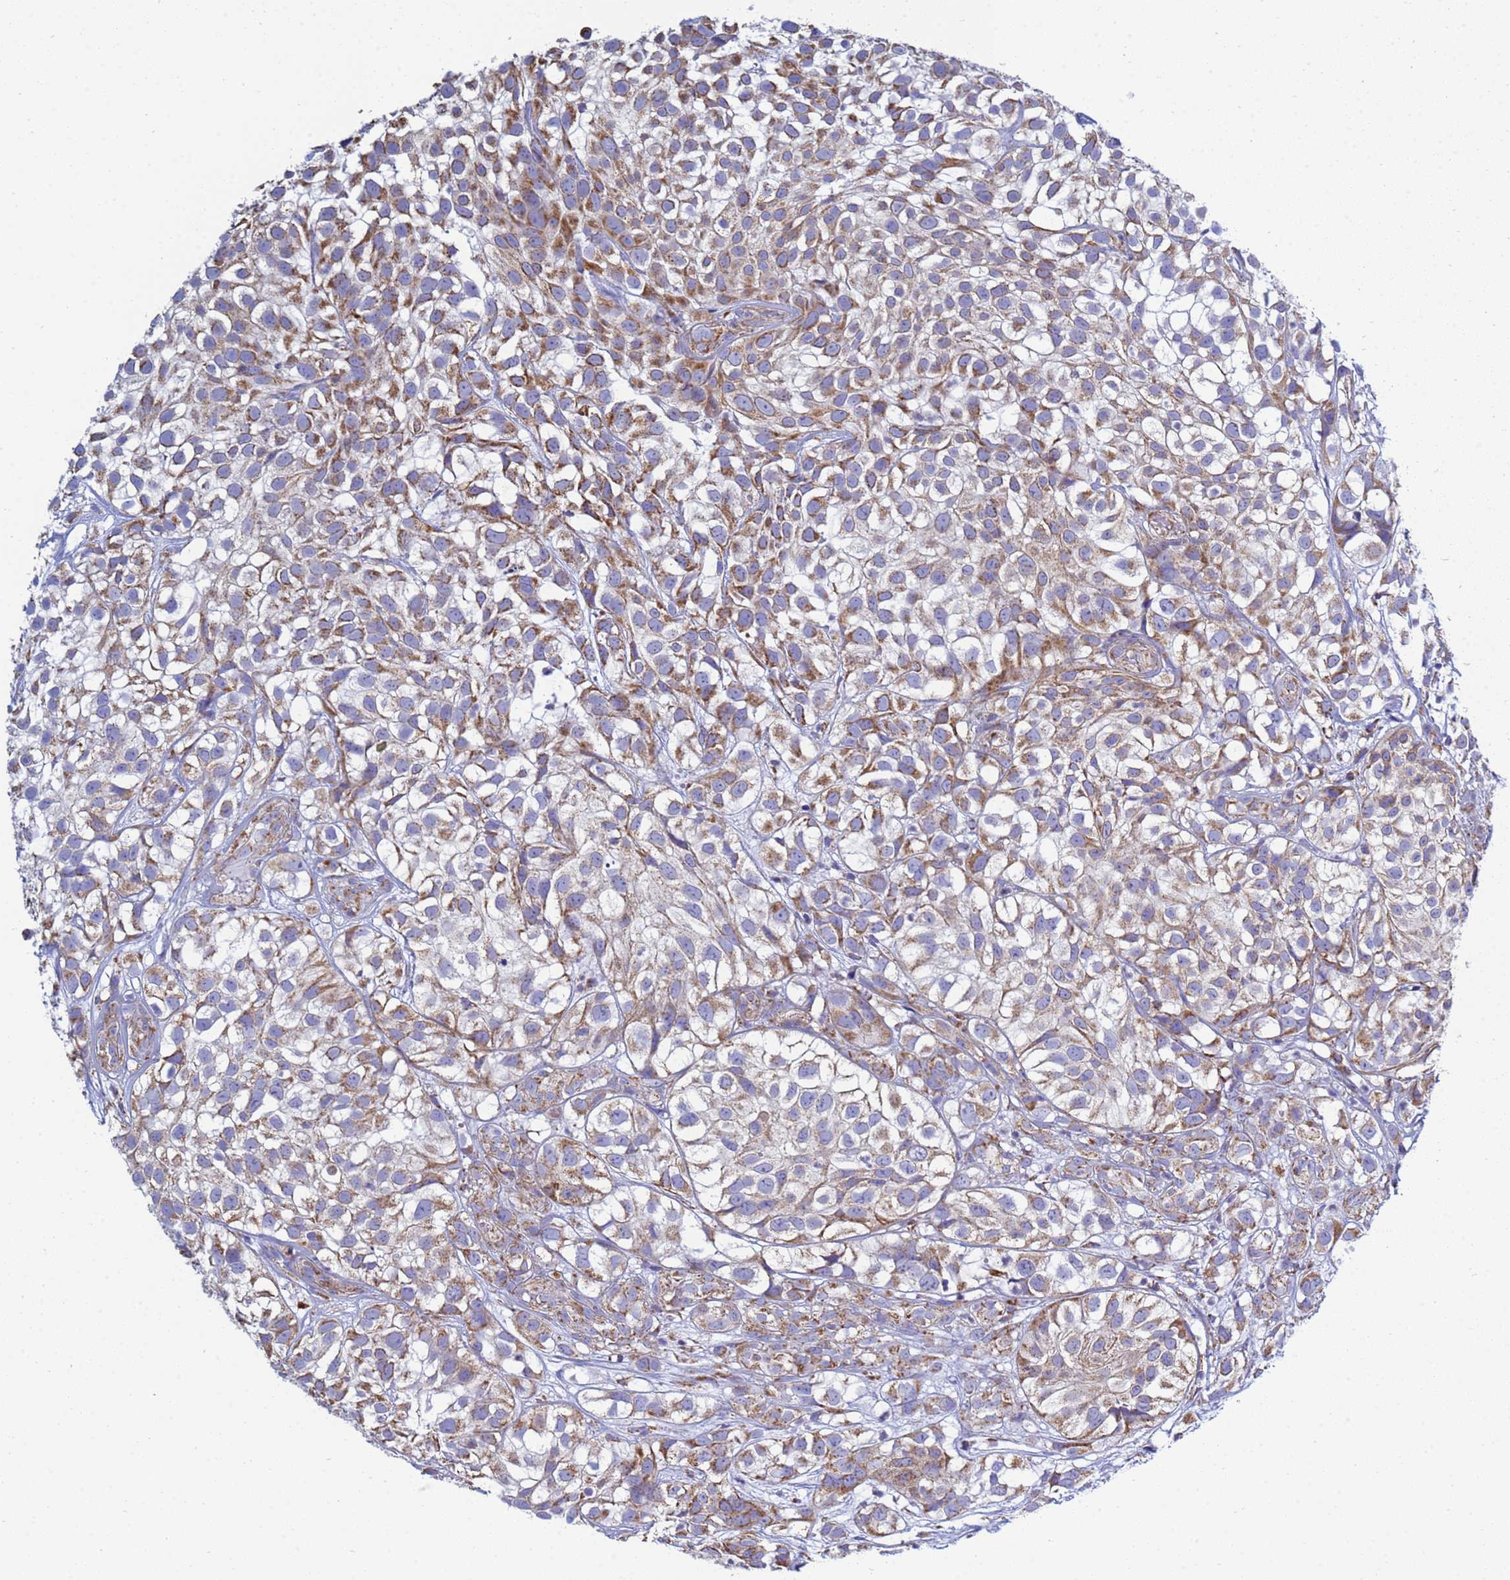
{"staining": {"intensity": "moderate", "quantity": ">75%", "location": "cytoplasmic/membranous"}, "tissue": "urothelial cancer", "cell_type": "Tumor cells", "image_type": "cancer", "snomed": [{"axis": "morphology", "description": "Urothelial carcinoma, High grade"}, {"axis": "topography", "description": "Urinary bladder"}], "caption": "About >75% of tumor cells in high-grade urothelial carcinoma display moderate cytoplasmic/membranous protein positivity as visualized by brown immunohistochemical staining.", "gene": "COQ4", "patient": {"sex": "male", "age": 56}}